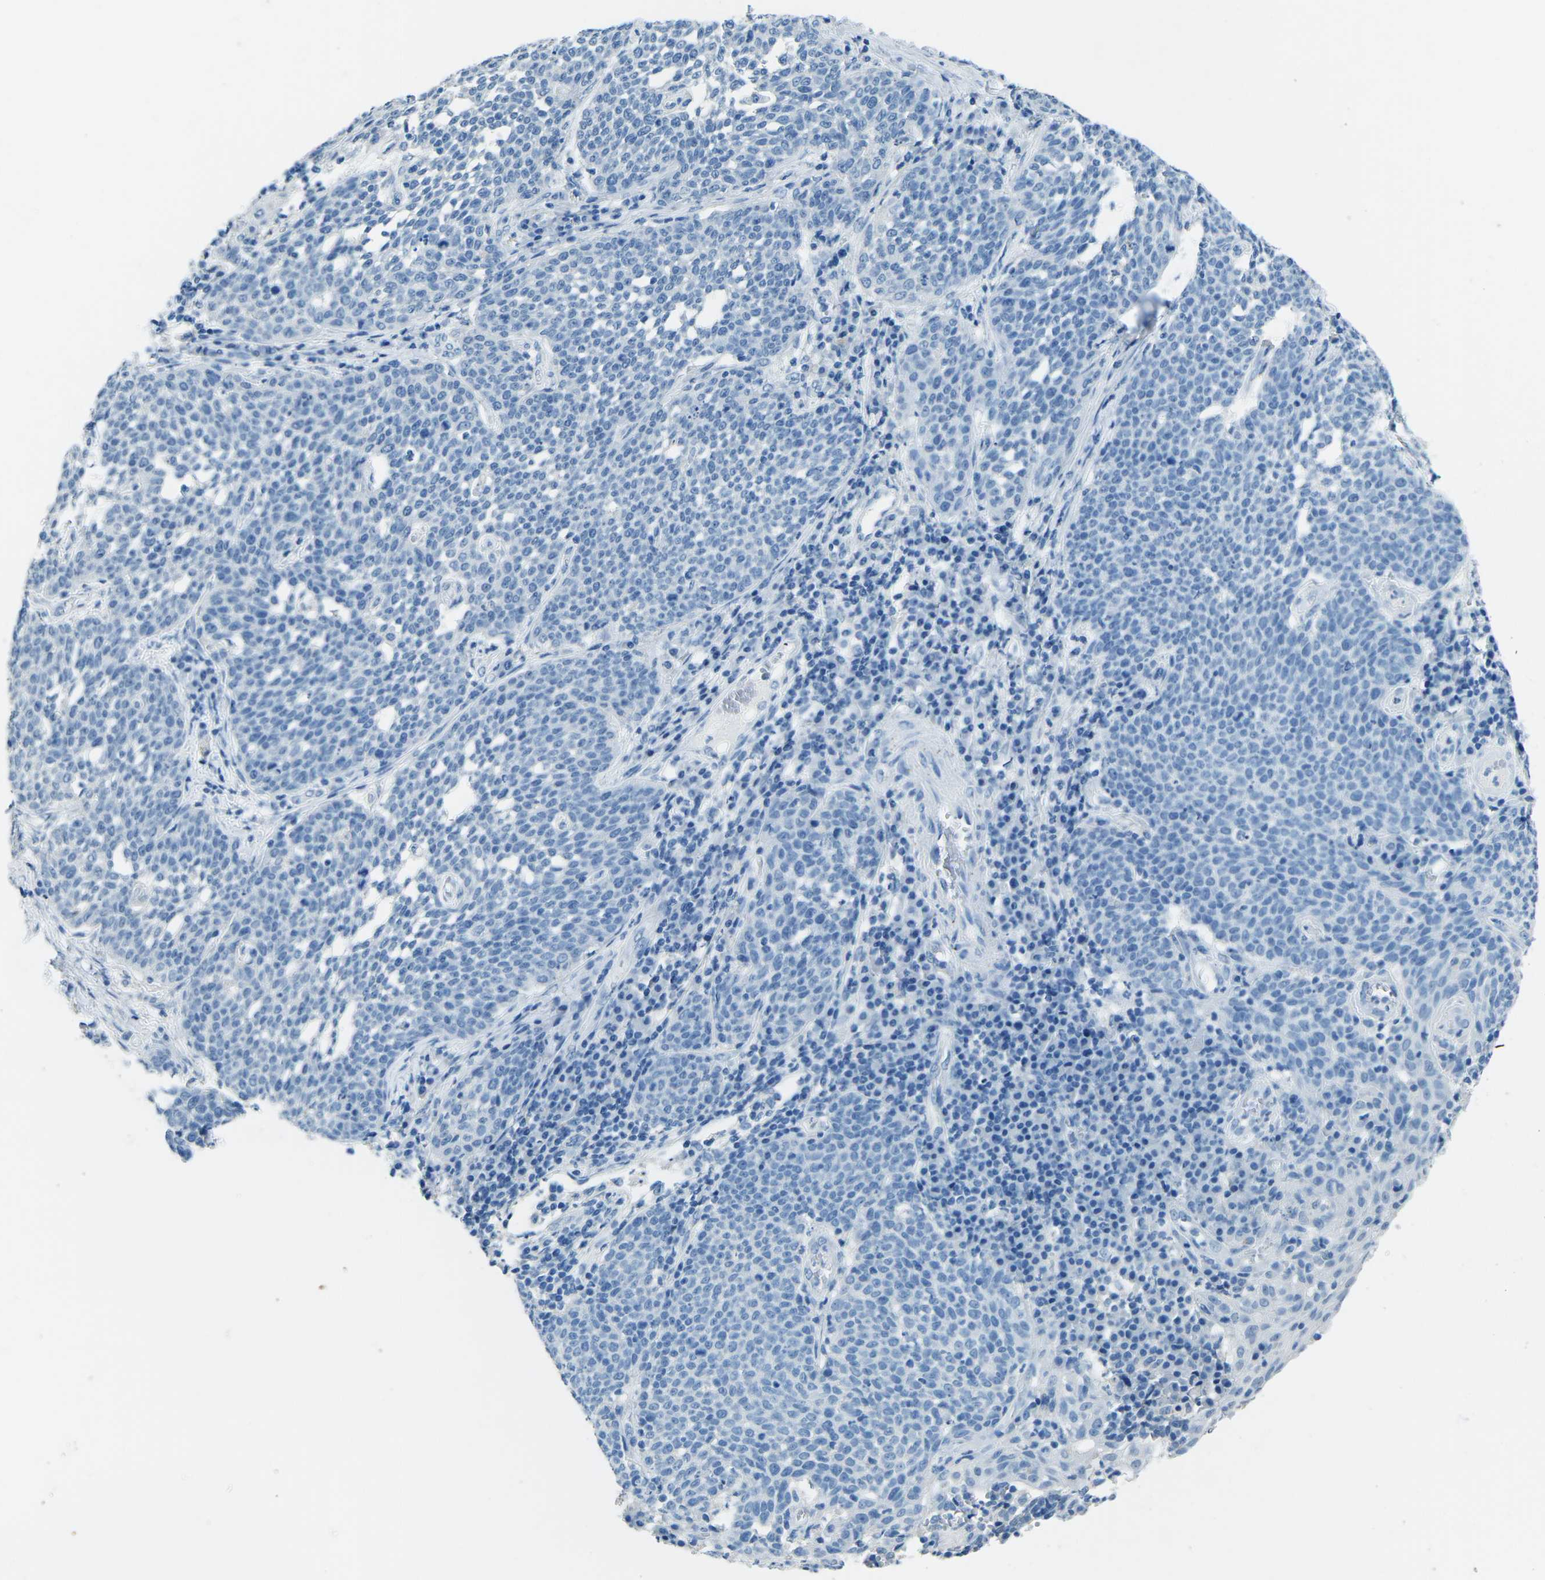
{"staining": {"intensity": "negative", "quantity": "none", "location": "none"}, "tissue": "cervical cancer", "cell_type": "Tumor cells", "image_type": "cancer", "snomed": [{"axis": "morphology", "description": "Squamous cell carcinoma, NOS"}, {"axis": "topography", "description": "Cervix"}], "caption": "The IHC micrograph has no significant positivity in tumor cells of squamous cell carcinoma (cervical) tissue. (Stains: DAB (3,3'-diaminobenzidine) IHC with hematoxylin counter stain, Microscopy: brightfield microscopy at high magnification).", "gene": "MYH8", "patient": {"sex": "female", "age": 34}}